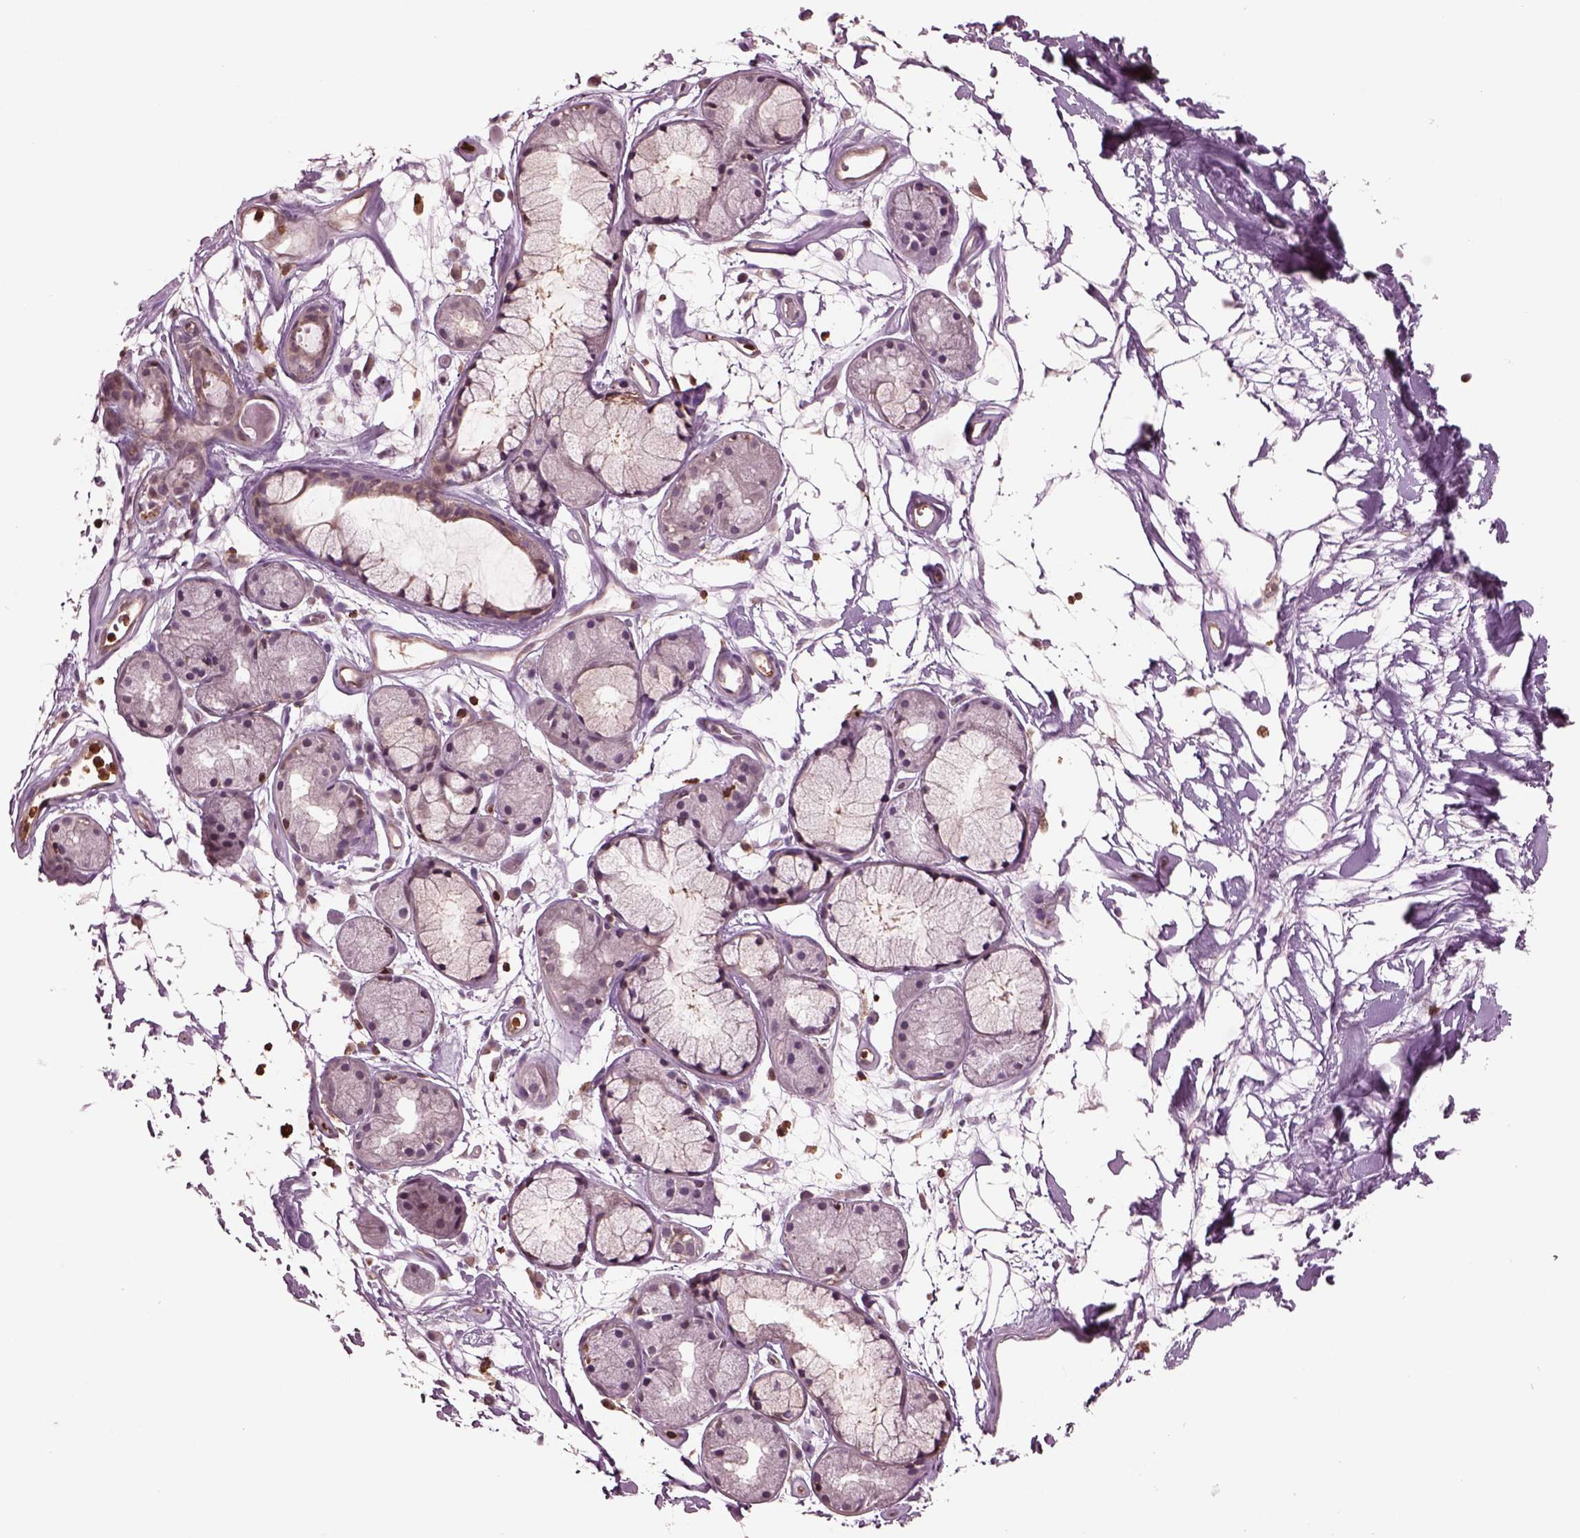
{"staining": {"intensity": "negative", "quantity": "none", "location": "none"}, "tissue": "soft tissue", "cell_type": "Chondrocytes", "image_type": "normal", "snomed": [{"axis": "morphology", "description": "Normal tissue, NOS"}, {"axis": "morphology", "description": "Squamous cell carcinoma, NOS"}, {"axis": "topography", "description": "Cartilage tissue"}, {"axis": "topography", "description": "Lung"}], "caption": "Immunohistochemical staining of benign human soft tissue shows no significant positivity in chondrocytes.", "gene": "IL31RA", "patient": {"sex": "male", "age": 66}}